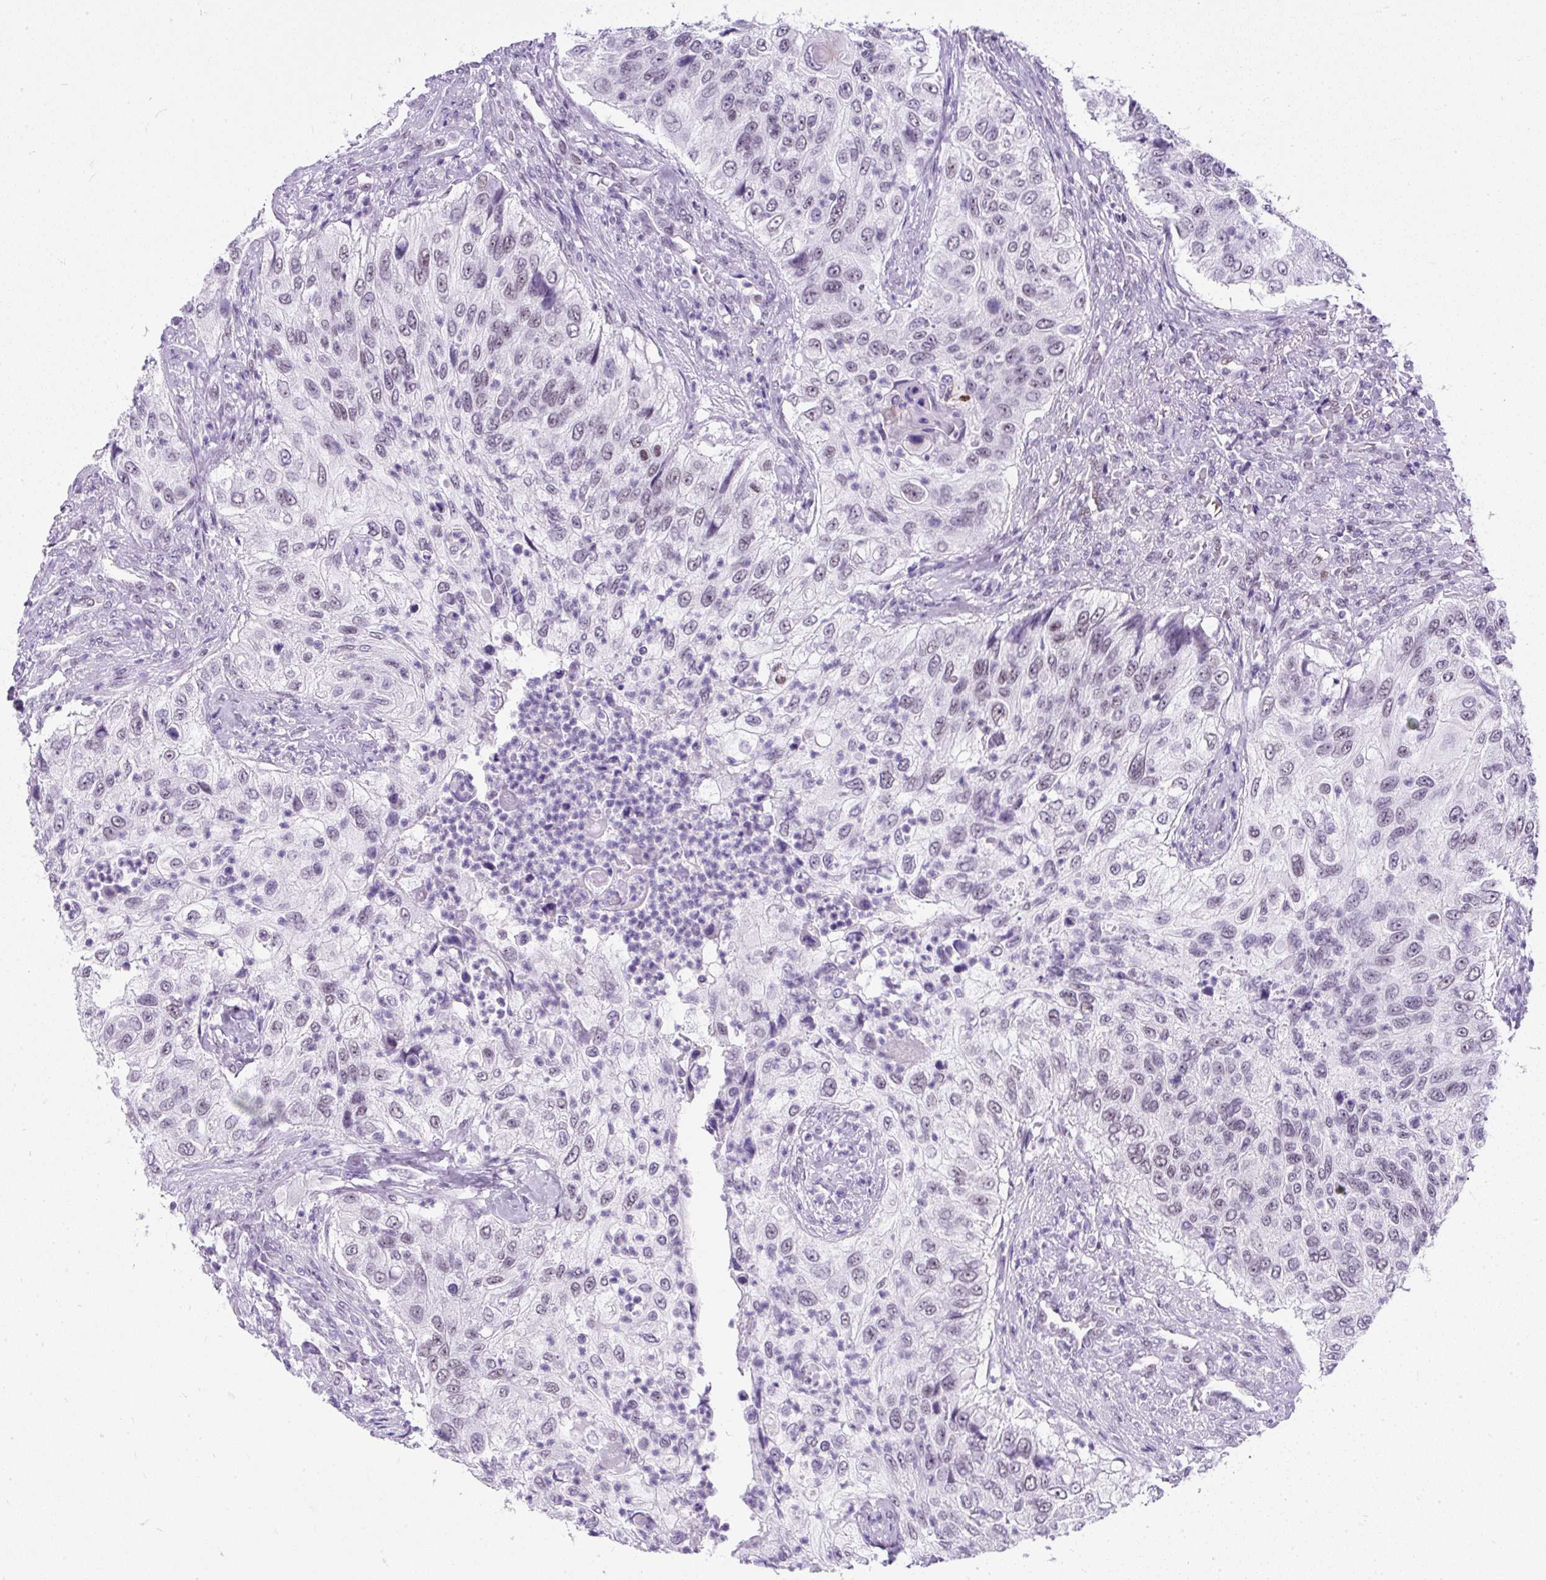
{"staining": {"intensity": "negative", "quantity": "none", "location": "none"}, "tissue": "urothelial cancer", "cell_type": "Tumor cells", "image_type": "cancer", "snomed": [{"axis": "morphology", "description": "Urothelial carcinoma, High grade"}, {"axis": "topography", "description": "Urinary bladder"}], "caption": "Protein analysis of urothelial carcinoma (high-grade) displays no significant positivity in tumor cells. (DAB (3,3'-diaminobenzidine) immunohistochemistry (IHC), high magnification).", "gene": "PLCXD2", "patient": {"sex": "female", "age": 60}}